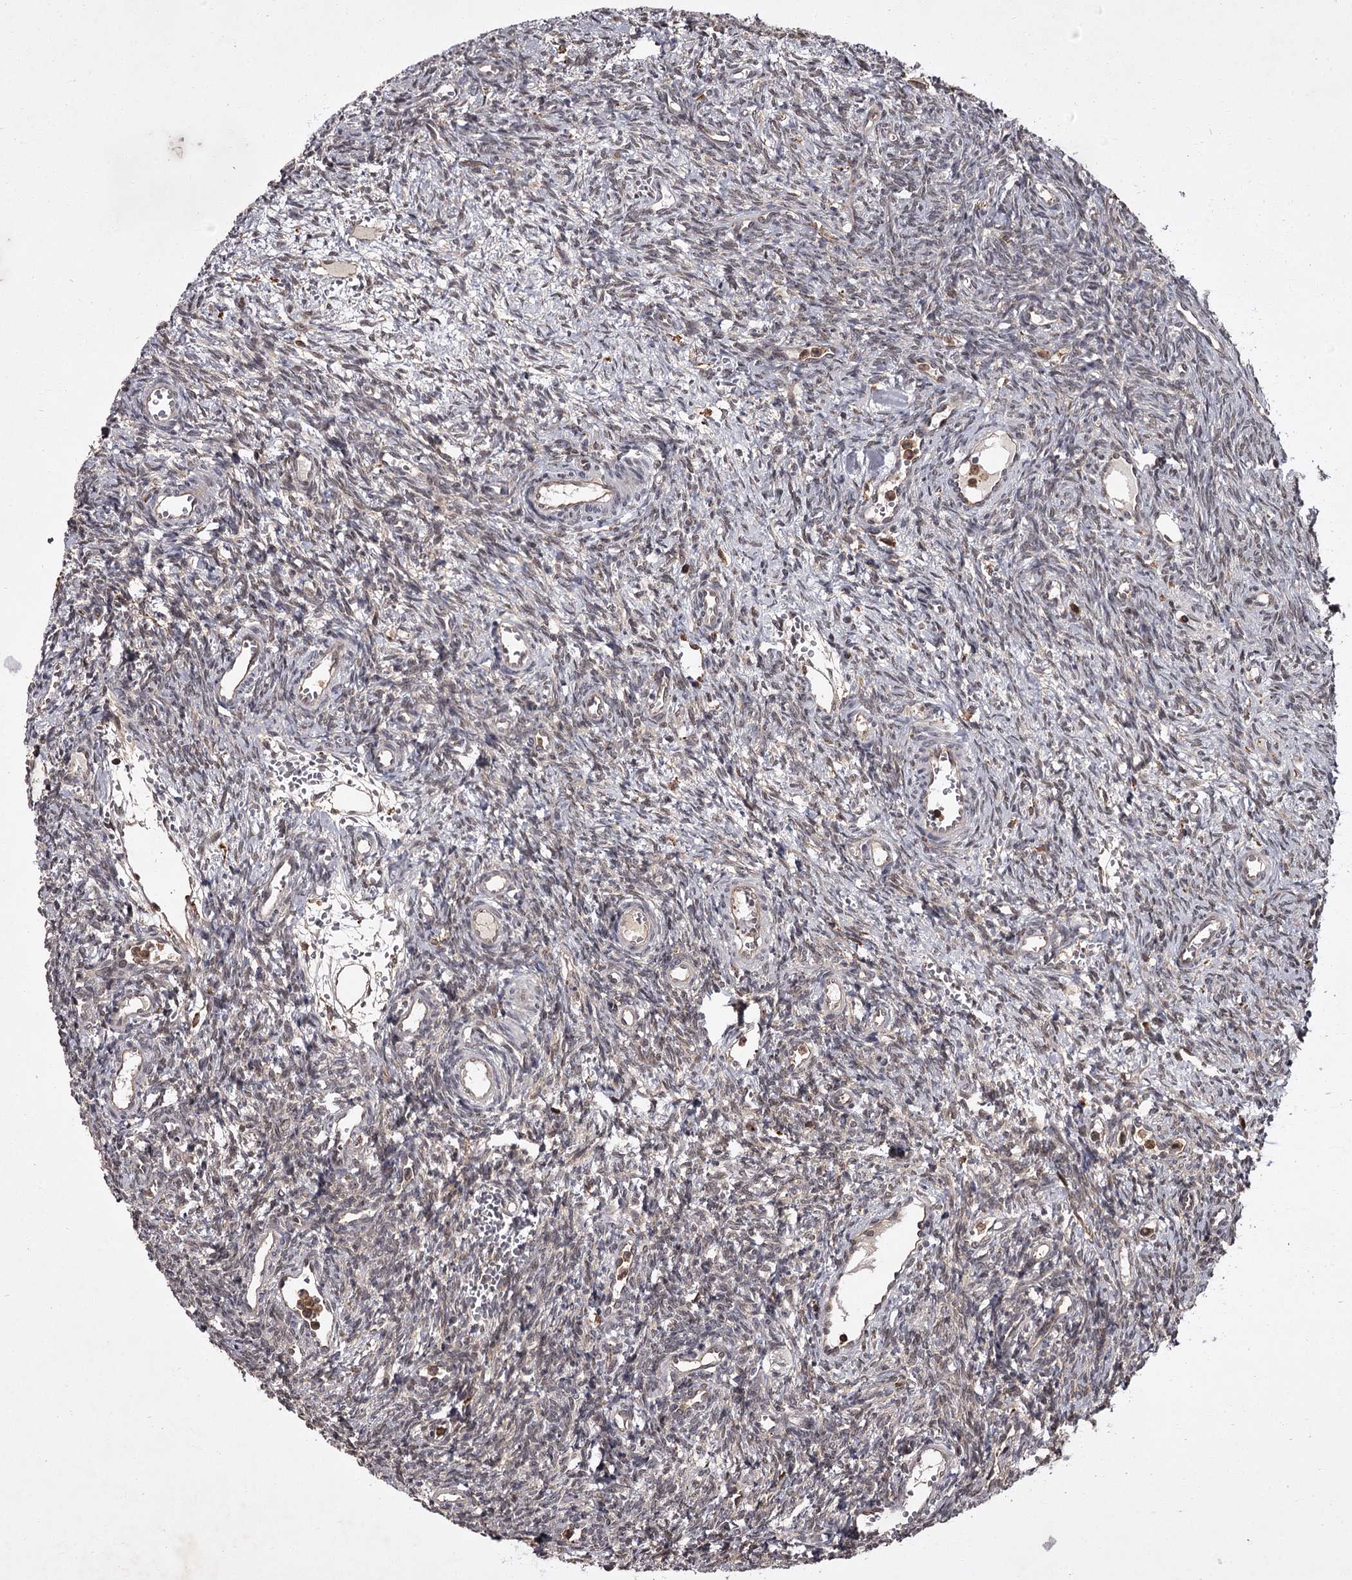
{"staining": {"intensity": "negative", "quantity": "none", "location": "none"}, "tissue": "ovary", "cell_type": "Ovarian stroma cells", "image_type": "normal", "snomed": [{"axis": "morphology", "description": "Normal tissue, NOS"}, {"axis": "topography", "description": "Ovary"}], "caption": "Immunohistochemistry of unremarkable ovary exhibits no positivity in ovarian stroma cells.", "gene": "TBC1D23", "patient": {"sex": "female", "age": 39}}